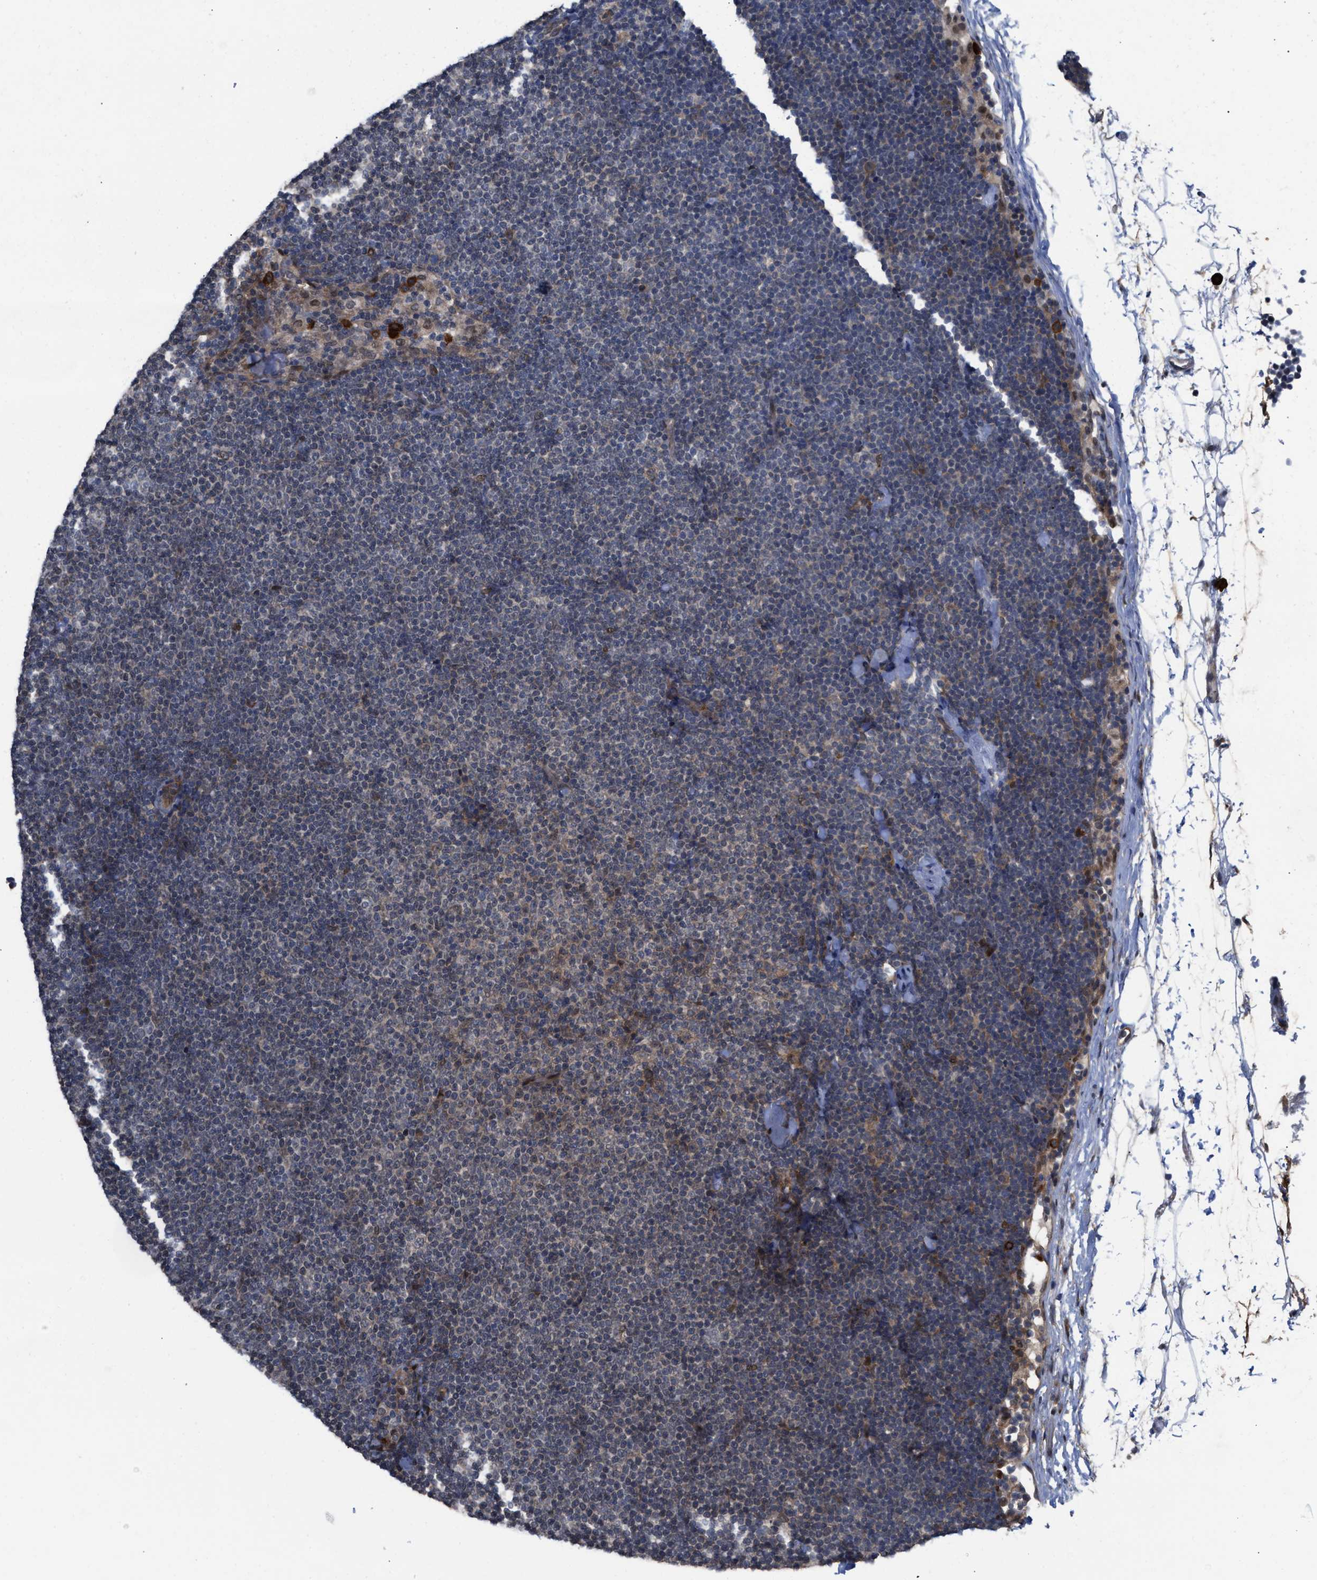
{"staining": {"intensity": "weak", "quantity": "<25%", "location": "cytoplasmic/membranous"}, "tissue": "lymphoma", "cell_type": "Tumor cells", "image_type": "cancer", "snomed": [{"axis": "morphology", "description": "Malignant lymphoma, non-Hodgkin's type, Low grade"}, {"axis": "topography", "description": "Lymph node"}], "caption": "Tumor cells show no significant staining in lymphoma. The staining is performed using DAB (3,3'-diaminobenzidine) brown chromogen with nuclei counter-stained in using hematoxylin.", "gene": "TP53BP2", "patient": {"sex": "female", "age": 53}}